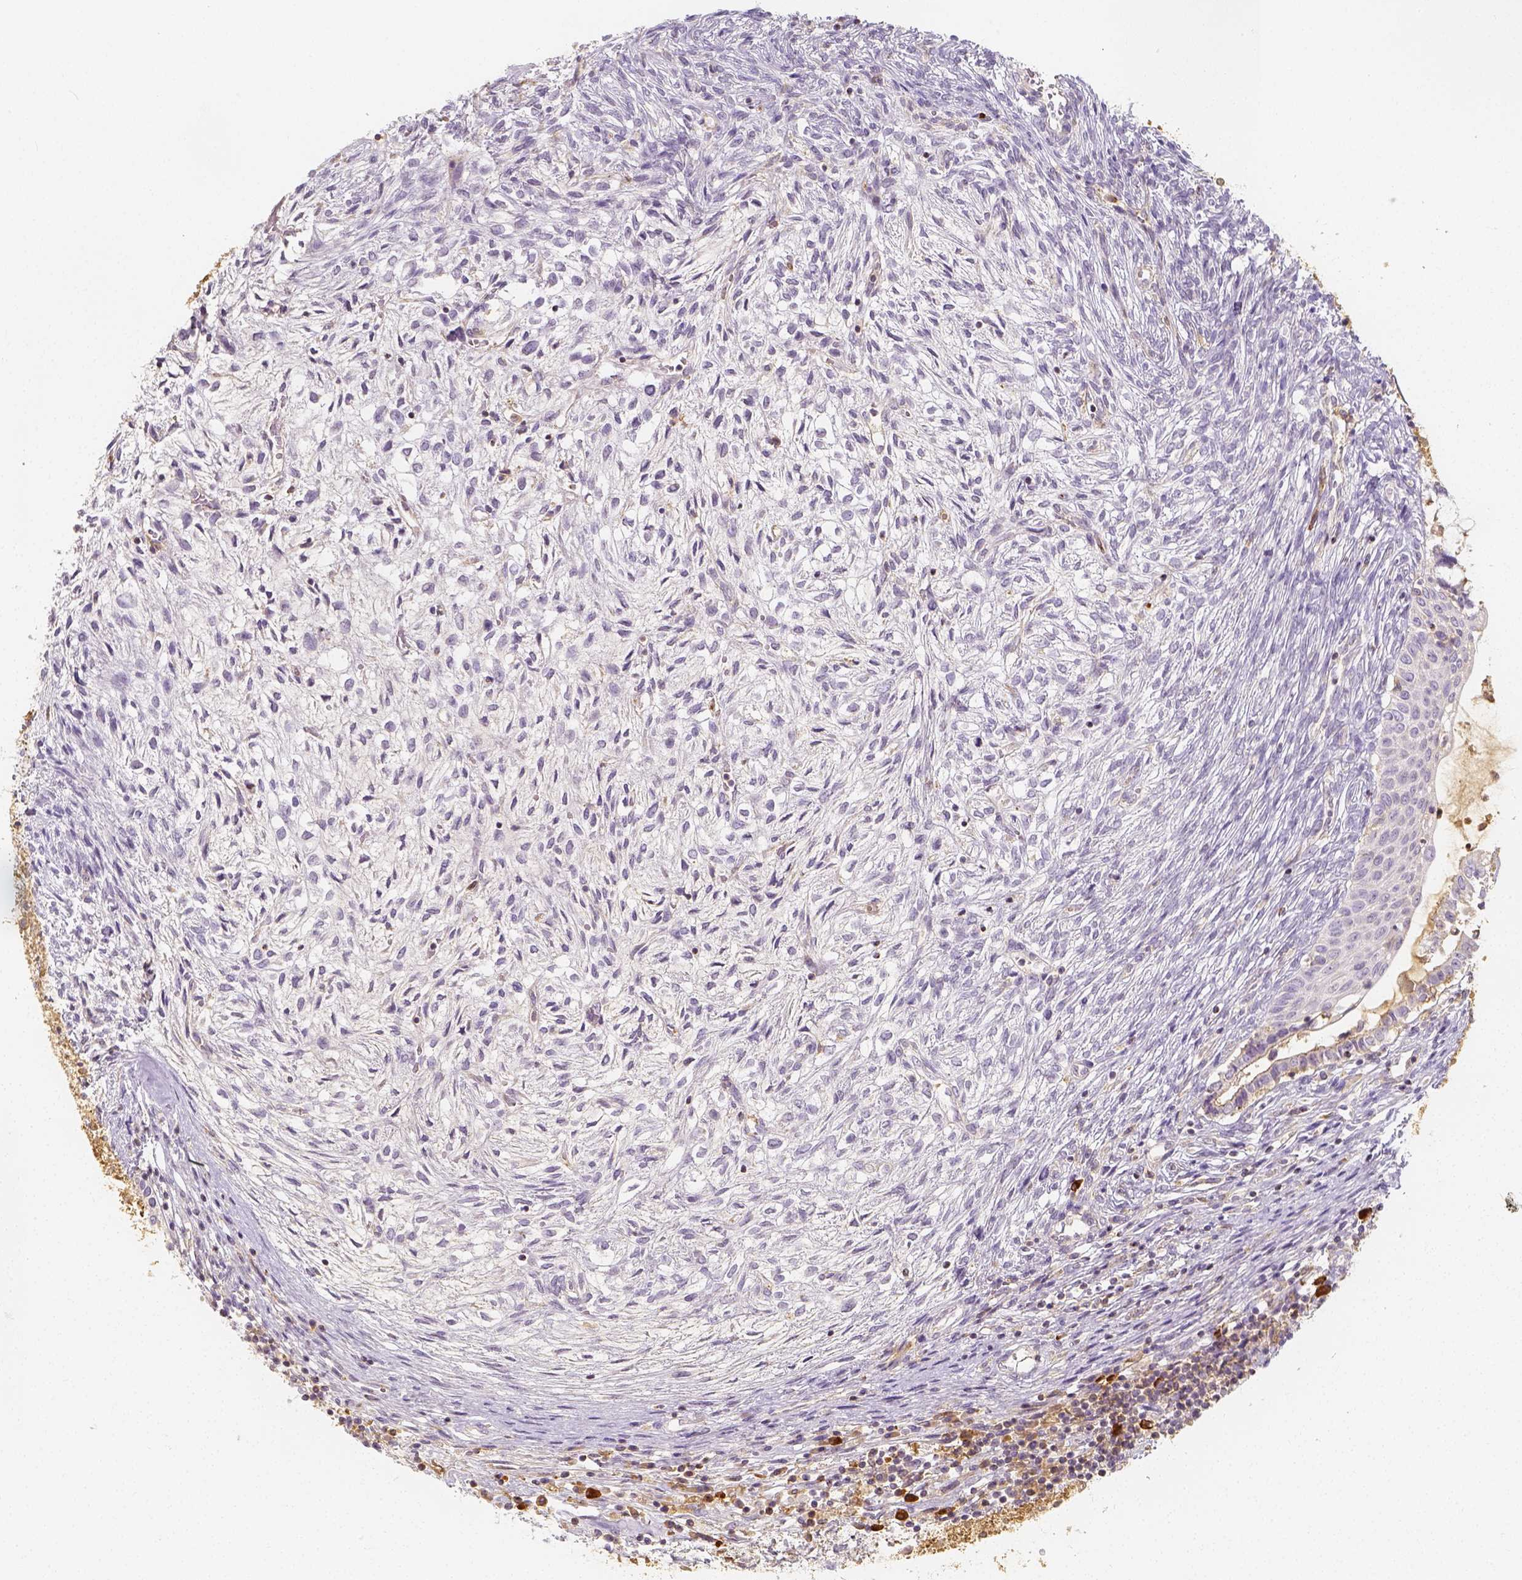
{"staining": {"intensity": "weak", "quantity": "<25%", "location": "cytoplasmic/membranous"}, "tissue": "testis cancer", "cell_type": "Tumor cells", "image_type": "cancer", "snomed": [{"axis": "morphology", "description": "Carcinoma, Embryonal, NOS"}, {"axis": "topography", "description": "Testis"}], "caption": "High power microscopy histopathology image of an immunohistochemistry (IHC) micrograph of testis cancer, revealing no significant expression in tumor cells.", "gene": "PTPRJ", "patient": {"sex": "male", "age": 37}}